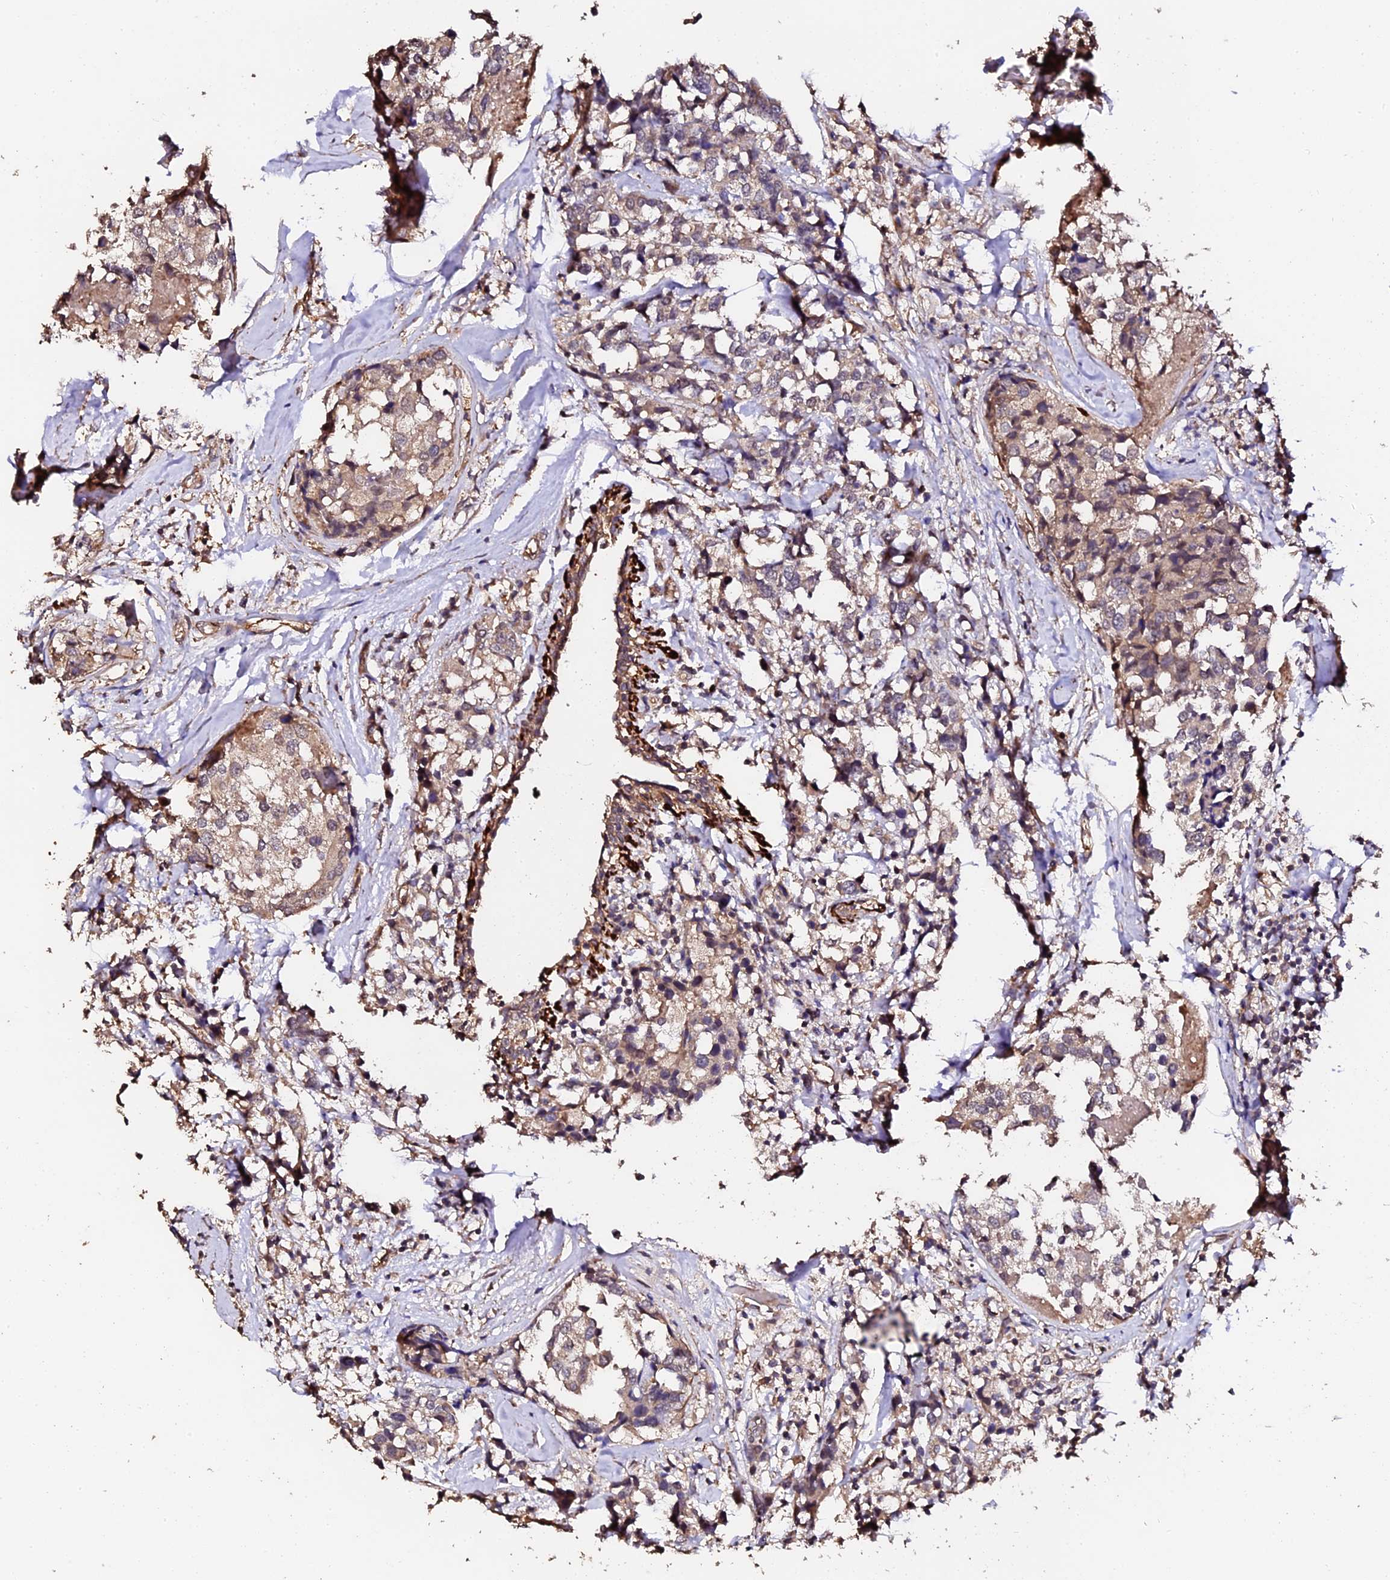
{"staining": {"intensity": "weak", "quantity": ">75%", "location": "cytoplasmic/membranous"}, "tissue": "breast cancer", "cell_type": "Tumor cells", "image_type": "cancer", "snomed": [{"axis": "morphology", "description": "Lobular carcinoma"}, {"axis": "topography", "description": "Breast"}], "caption": "The immunohistochemical stain highlights weak cytoplasmic/membranous staining in tumor cells of breast lobular carcinoma tissue.", "gene": "TDO2", "patient": {"sex": "female", "age": 59}}